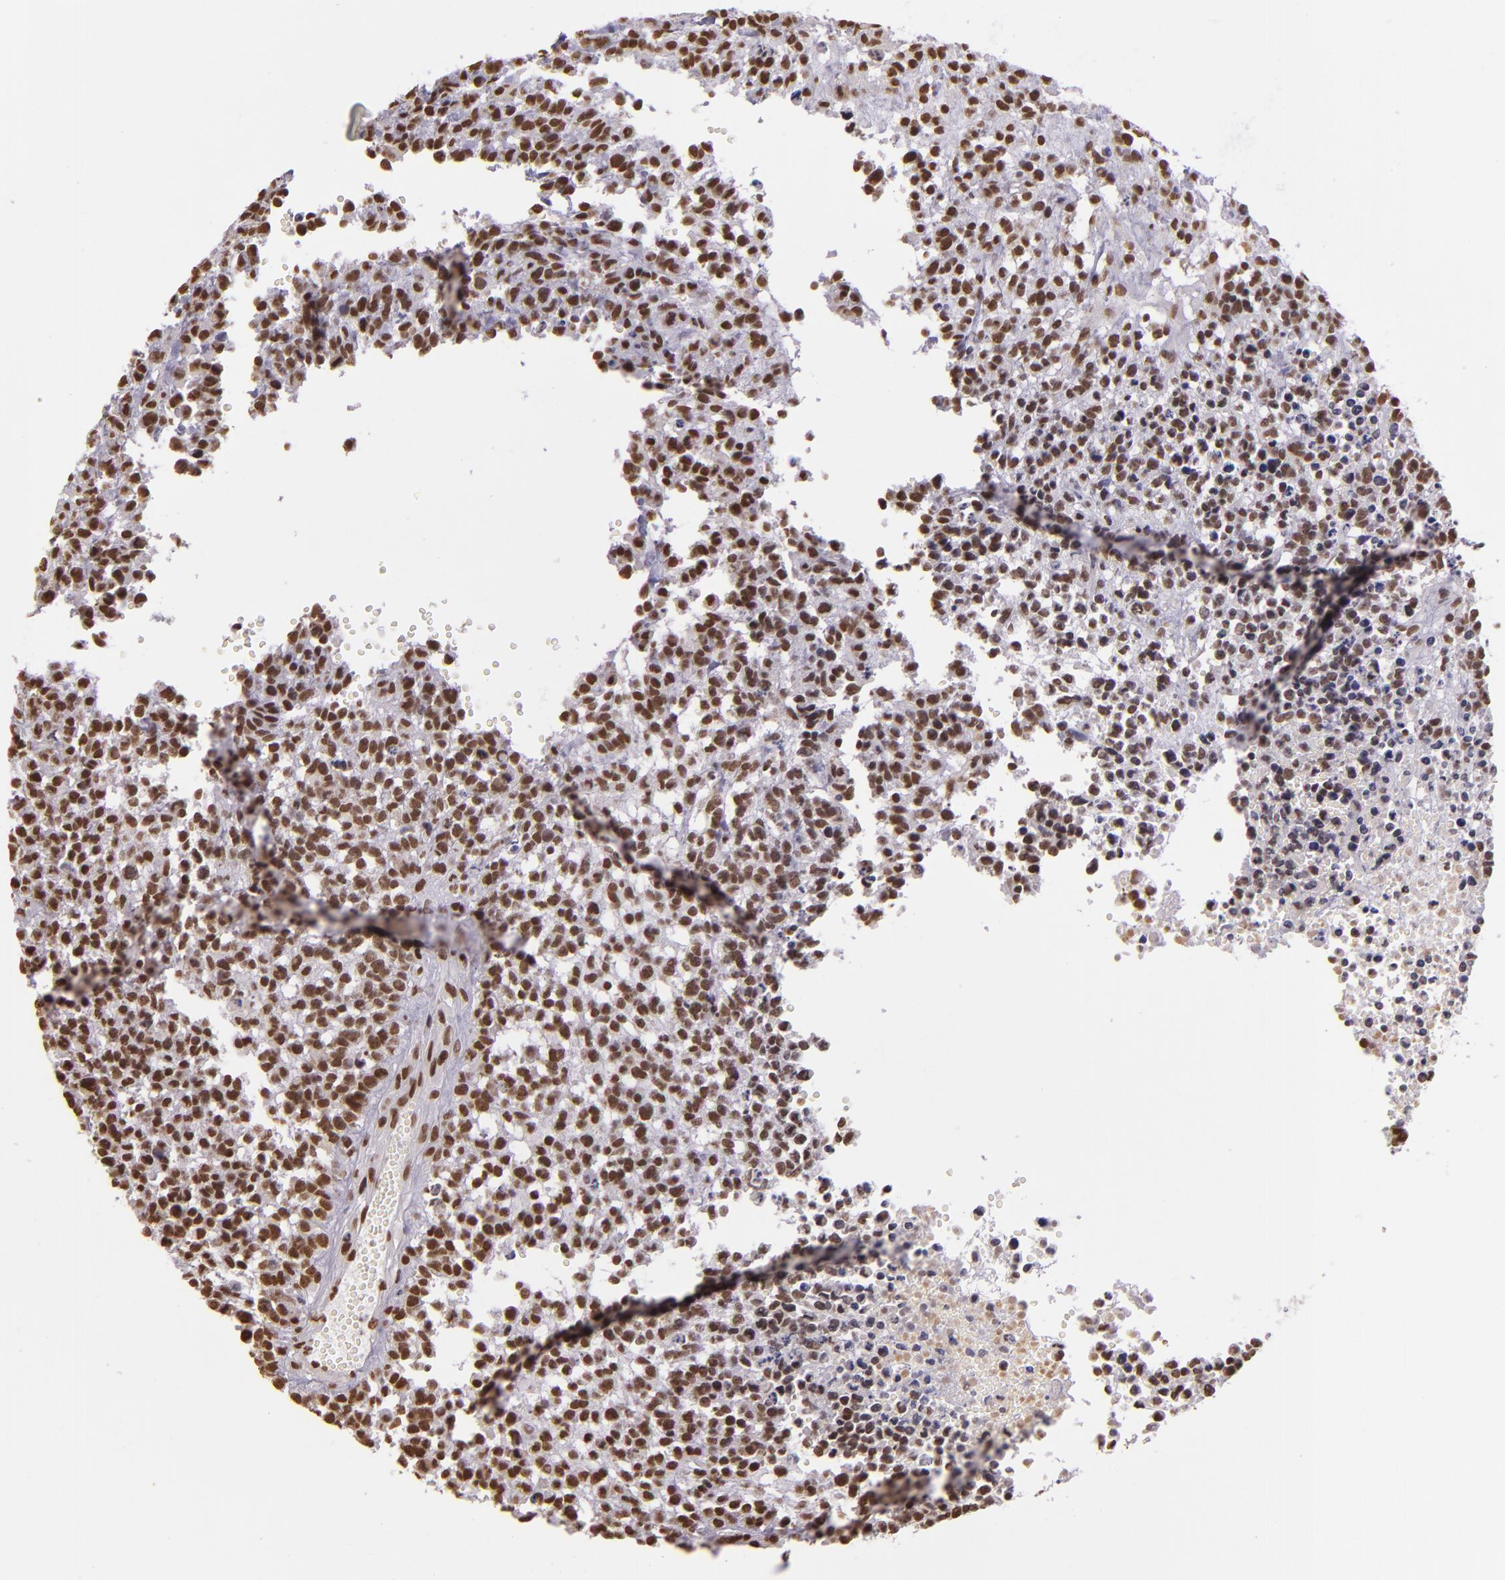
{"staining": {"intensity": "moderate", "quantity": ">75%", "location": "nuclear"}, "tissue": "glioma", "cell_type": "Tumor cells", "image_type": "cancer", "snomed": [{"axis": "morphology", "description": "Glioma, malignant, High grade"}, {"axis": "topography", "description": "Brain"}], "caption": "Protein expression by IHC displays moderate nuclear positivity in about >75% of tumor cells in glioma.", "gene": "USF1", "patient": {"sex": "male", "age": 66}}